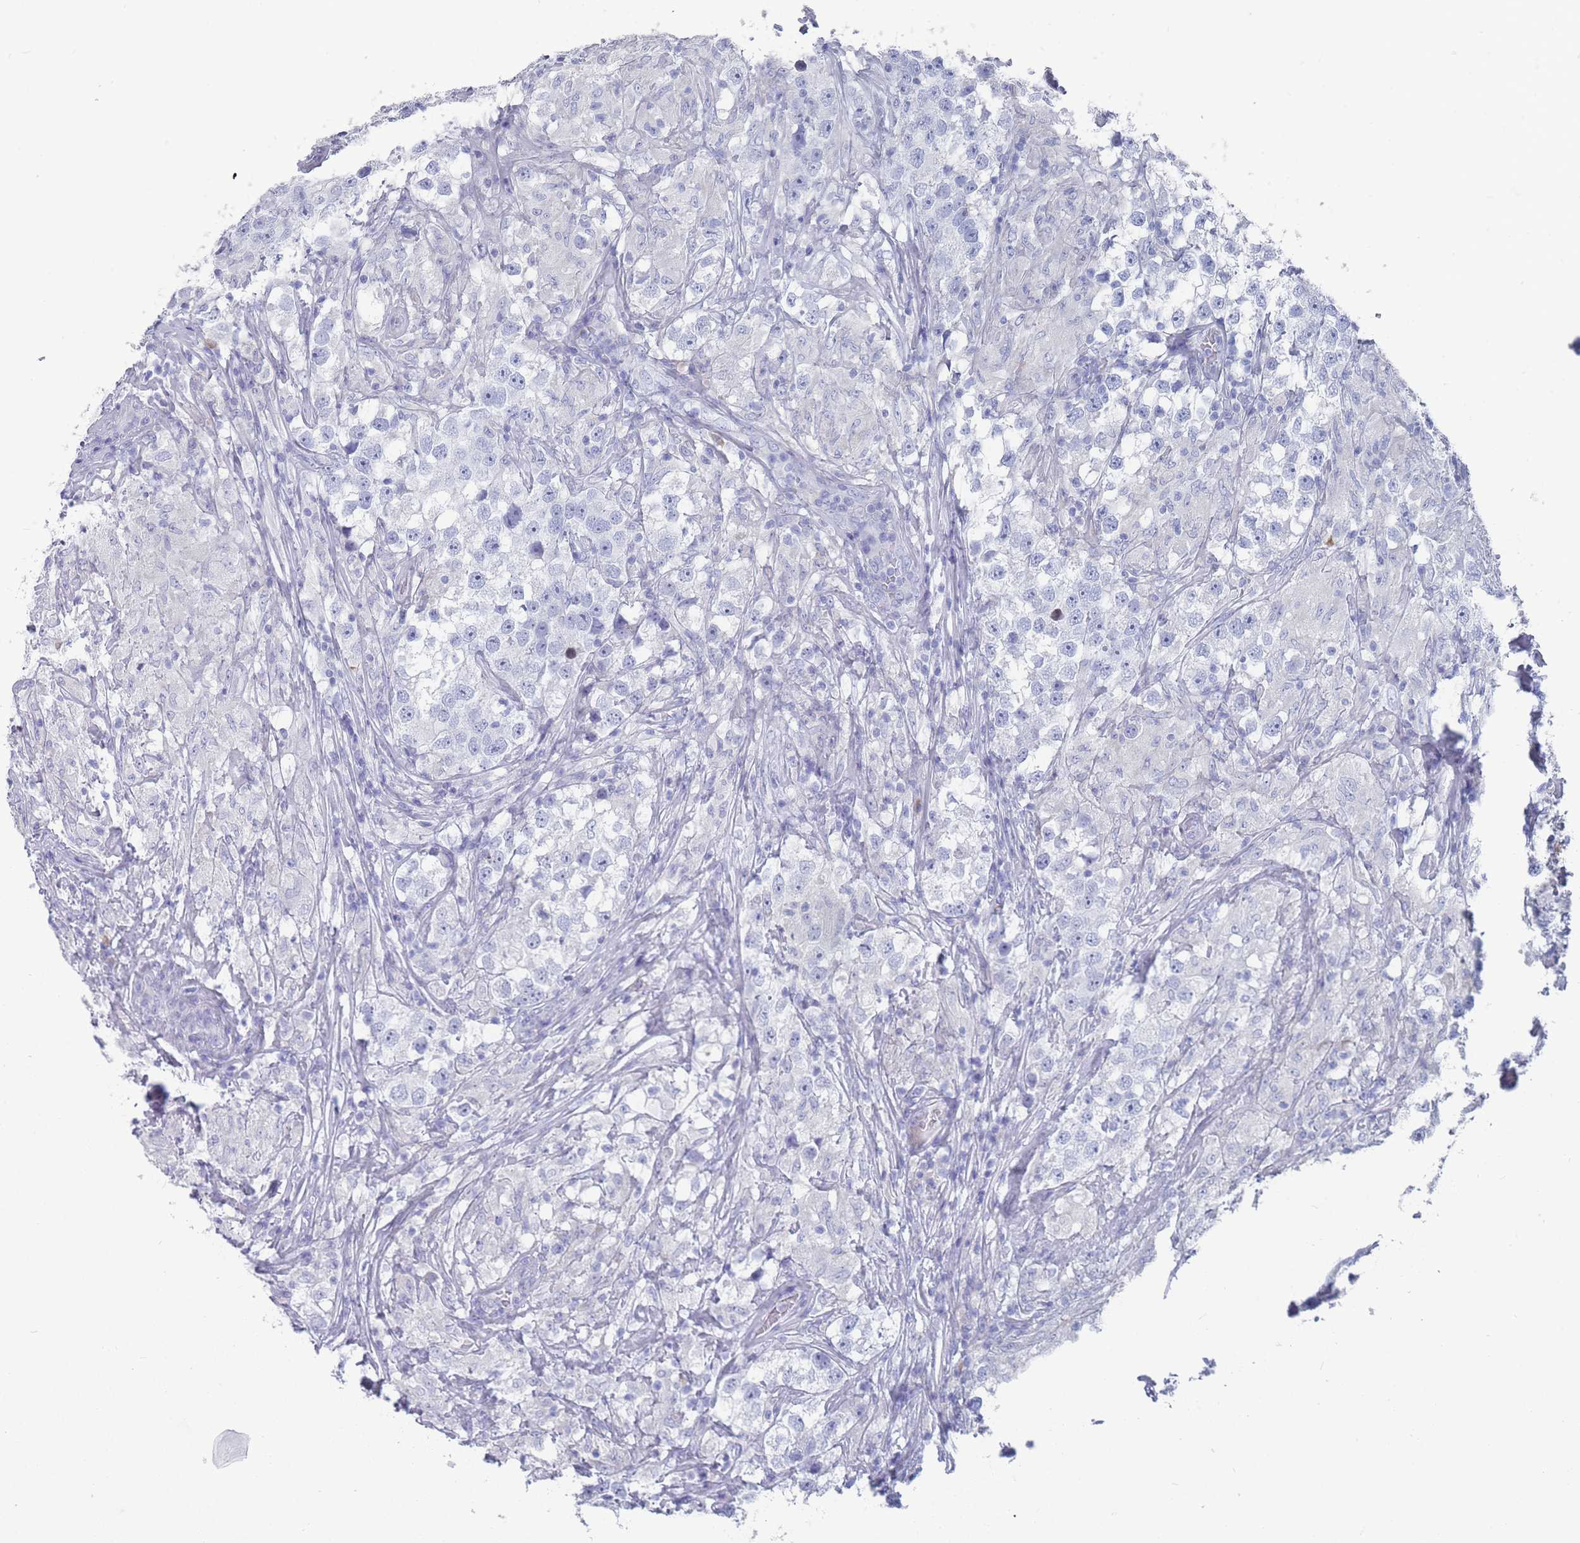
{"staining": {"intensity": "negative", "quantity": "none", "location": "none"}, "tissue": "testis cancer", "cell_type": "Tumor cells", "image_type": "cancer", "snomed": [{"axis": "morphology", "description": "Seminoma, NOS"}, {"axis": "topography", "description": "Testis"}], "caption": "The IHC histopathology image has no significant expression in tumor cells of testis cancer (seminoma) tissue.", "gene": "ST8SIA5", "patient": {"sex": "male", "age": 46}}